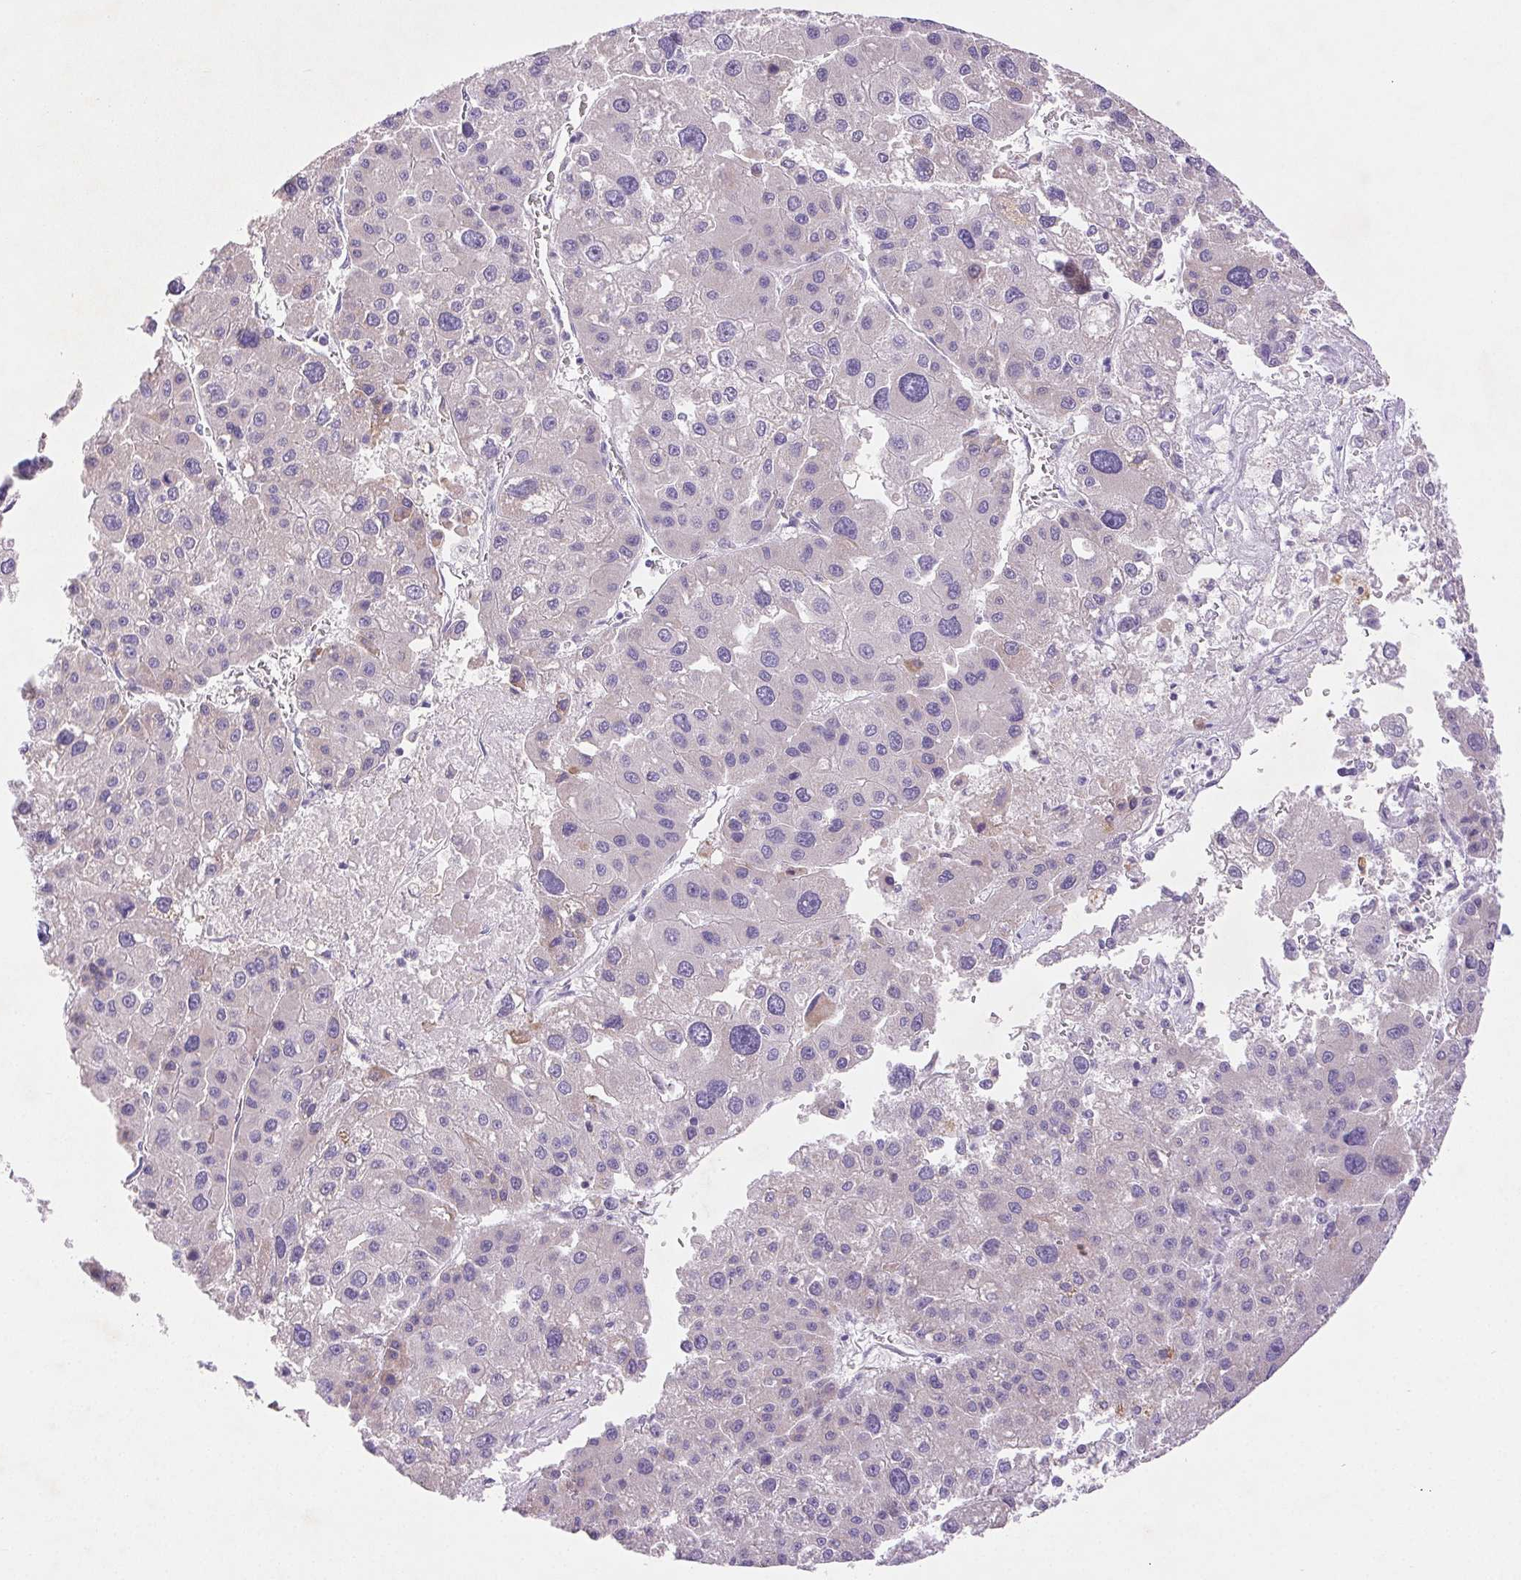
{"staining": {"intensity": "negative", "quantity": "none", "location": "none"}, "tissue": "liver cancer", "cell_type": "Tumor cells", "image_type": "cancer", "snomed": [{"axis": "morphology", "description": "Carcinoma, Hepatocellular, NOS"}, {"axis": "topography", "description": "Liver"}], "caption": "A high-resolution histopathology image shows immunohistochemistry staining of liver cancer (hepatocellular carcinoma), which displays no significant staining in tumor cells.", "gene": "ARHGAP11B", "patient": {"sex": "male", "age": 73}}